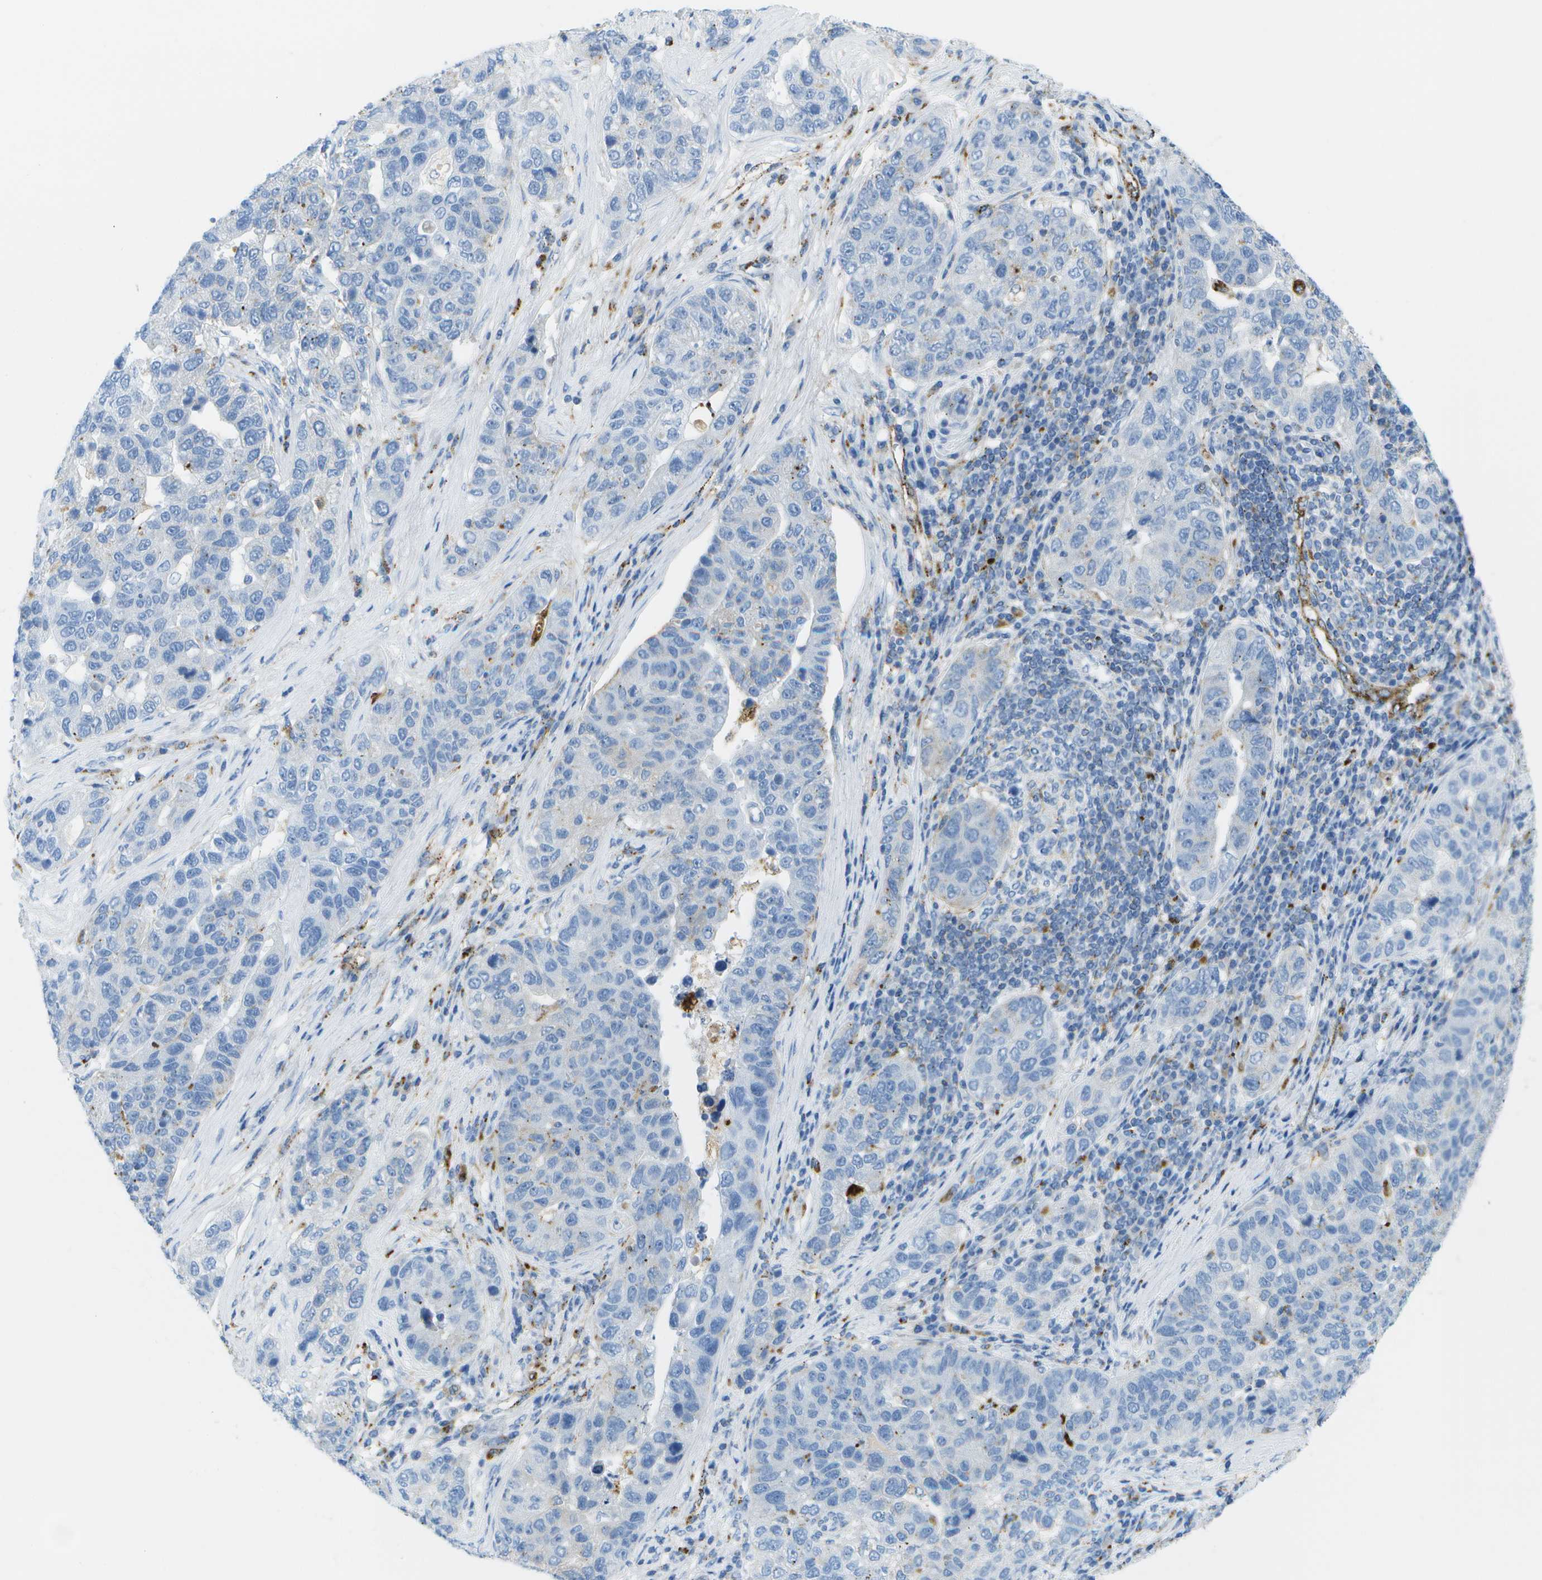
{"staining": {"intensity": "negative", "quantity": "none", "location": "none"}, "tissue": "pancreatic cancer", "cell_type": "Tumor cells", "image_type": "cancer", "snomed": [{"axis": "morphology", "description": "Adenocarcinoma, NOS"}, {"axis": "topography", "description": "Pancreas"}], "caption": "Immunohistochemical staining of pancreatic cancer (adenocarcinoma) shows no significant positivity in tumor cells.", "gene": "PRCP", "patient": {"sex": "female", "age": 61}}